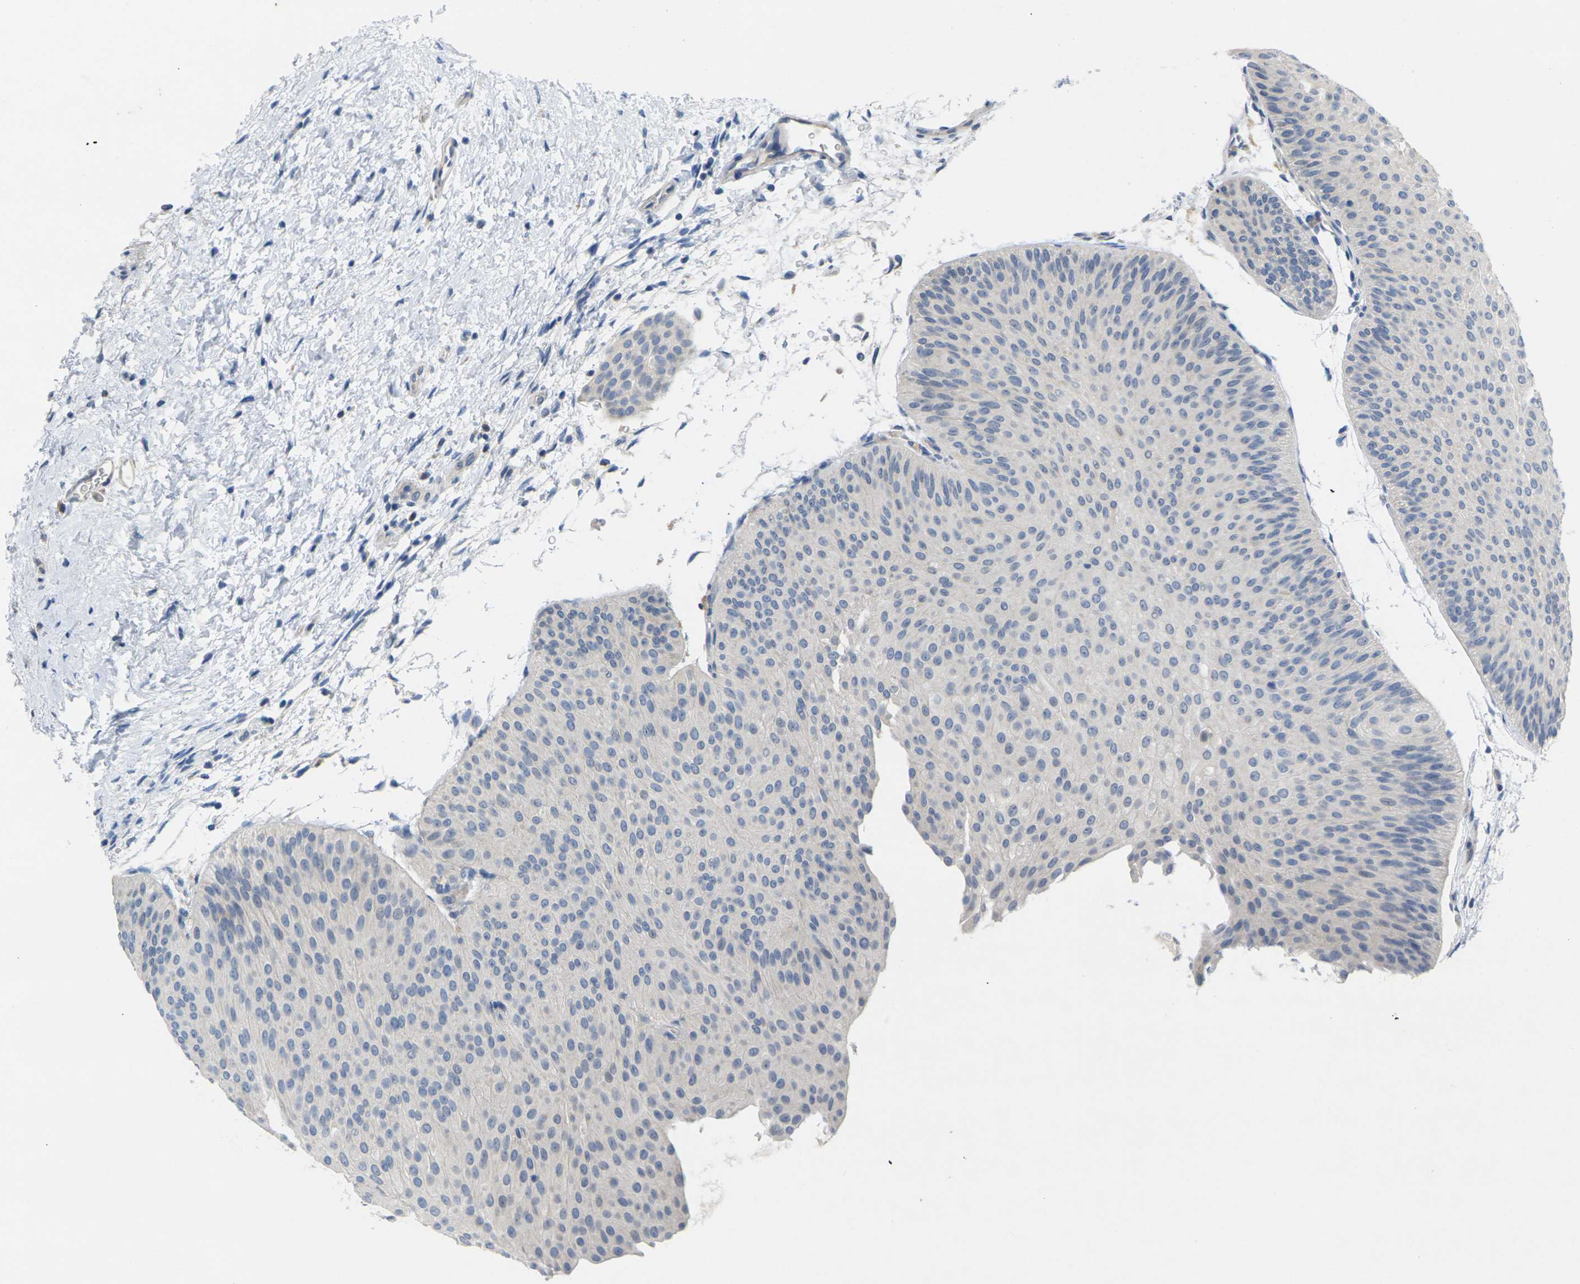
{"staining": {"intensity": "negative", "quantity": "none", "location": "none"}, "tissue": "urothelial cancer", "cell_type": "Tumor cells", "image_type": "cancer", "snomed": [{"axis": "morphology", "description": "Urothelial carcinoma, Low grade"}, {"axis": "topography", "description": "Urinary bladder"}], "caption": "Histopathology image shows no protein expression in tumor cells of urothelial carcinoma (low-grade) tissue. (Brightfield microscopy of DAB immunohistochemistry at high magnification).", "gene": "TNNI3", "patient": {"sex": "female", "age": 60}}